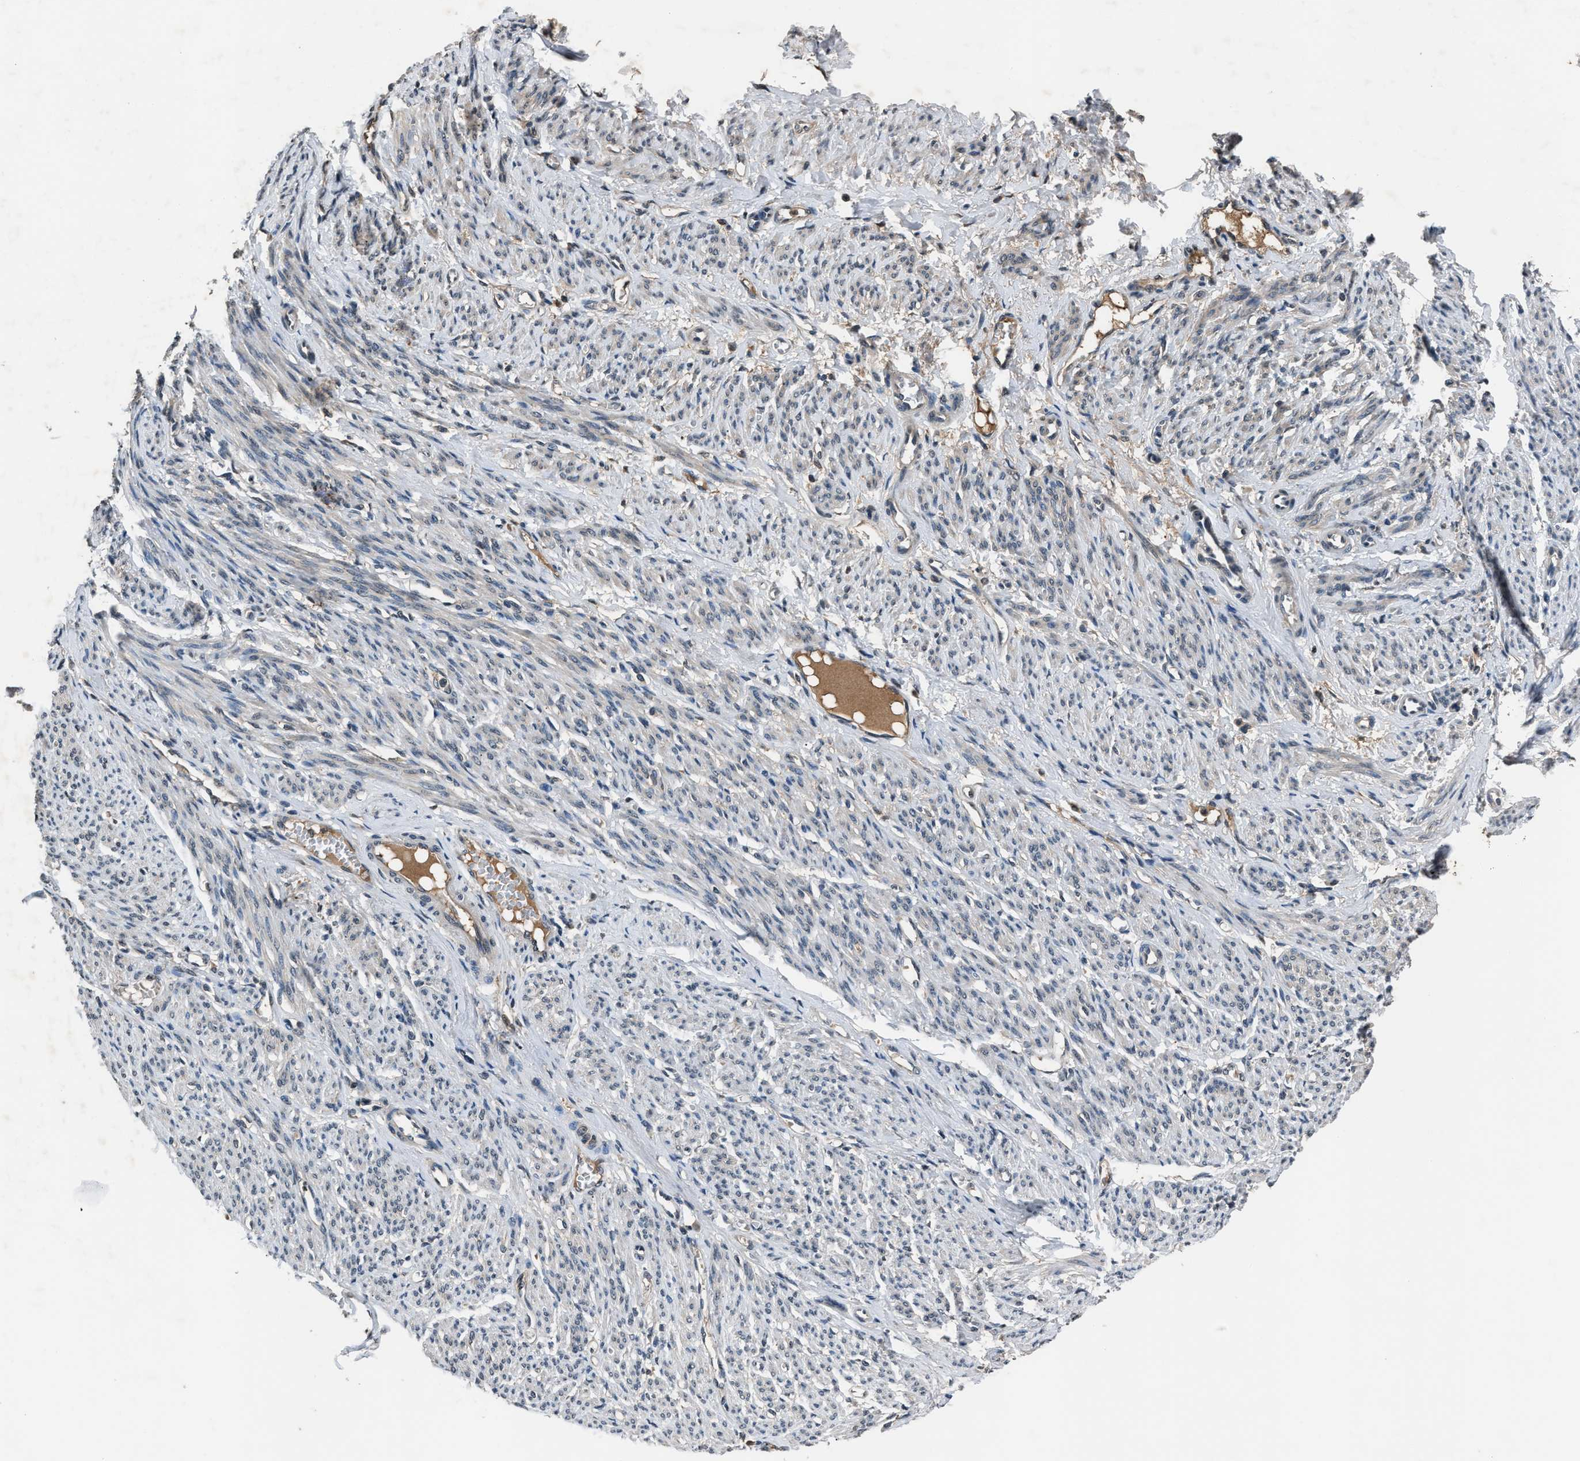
{"staining": {"intensity": "negative", "quantity": "none", "location": "none"}, "tissue": "smooth muscle", "cell_type": "Smooth muscle cells", "image_type": "normal", "snomed": [{"axis": "morphology", "description": "Normal tissue, NOS"}, {"axis": "topography", "description": "Smooth muscle"}], "caption": "Smooth muscle cells show no significant staining in benign smooth muscle.", "gene": "TP53I3", "patient": {"sex": "female", "age": 65}}